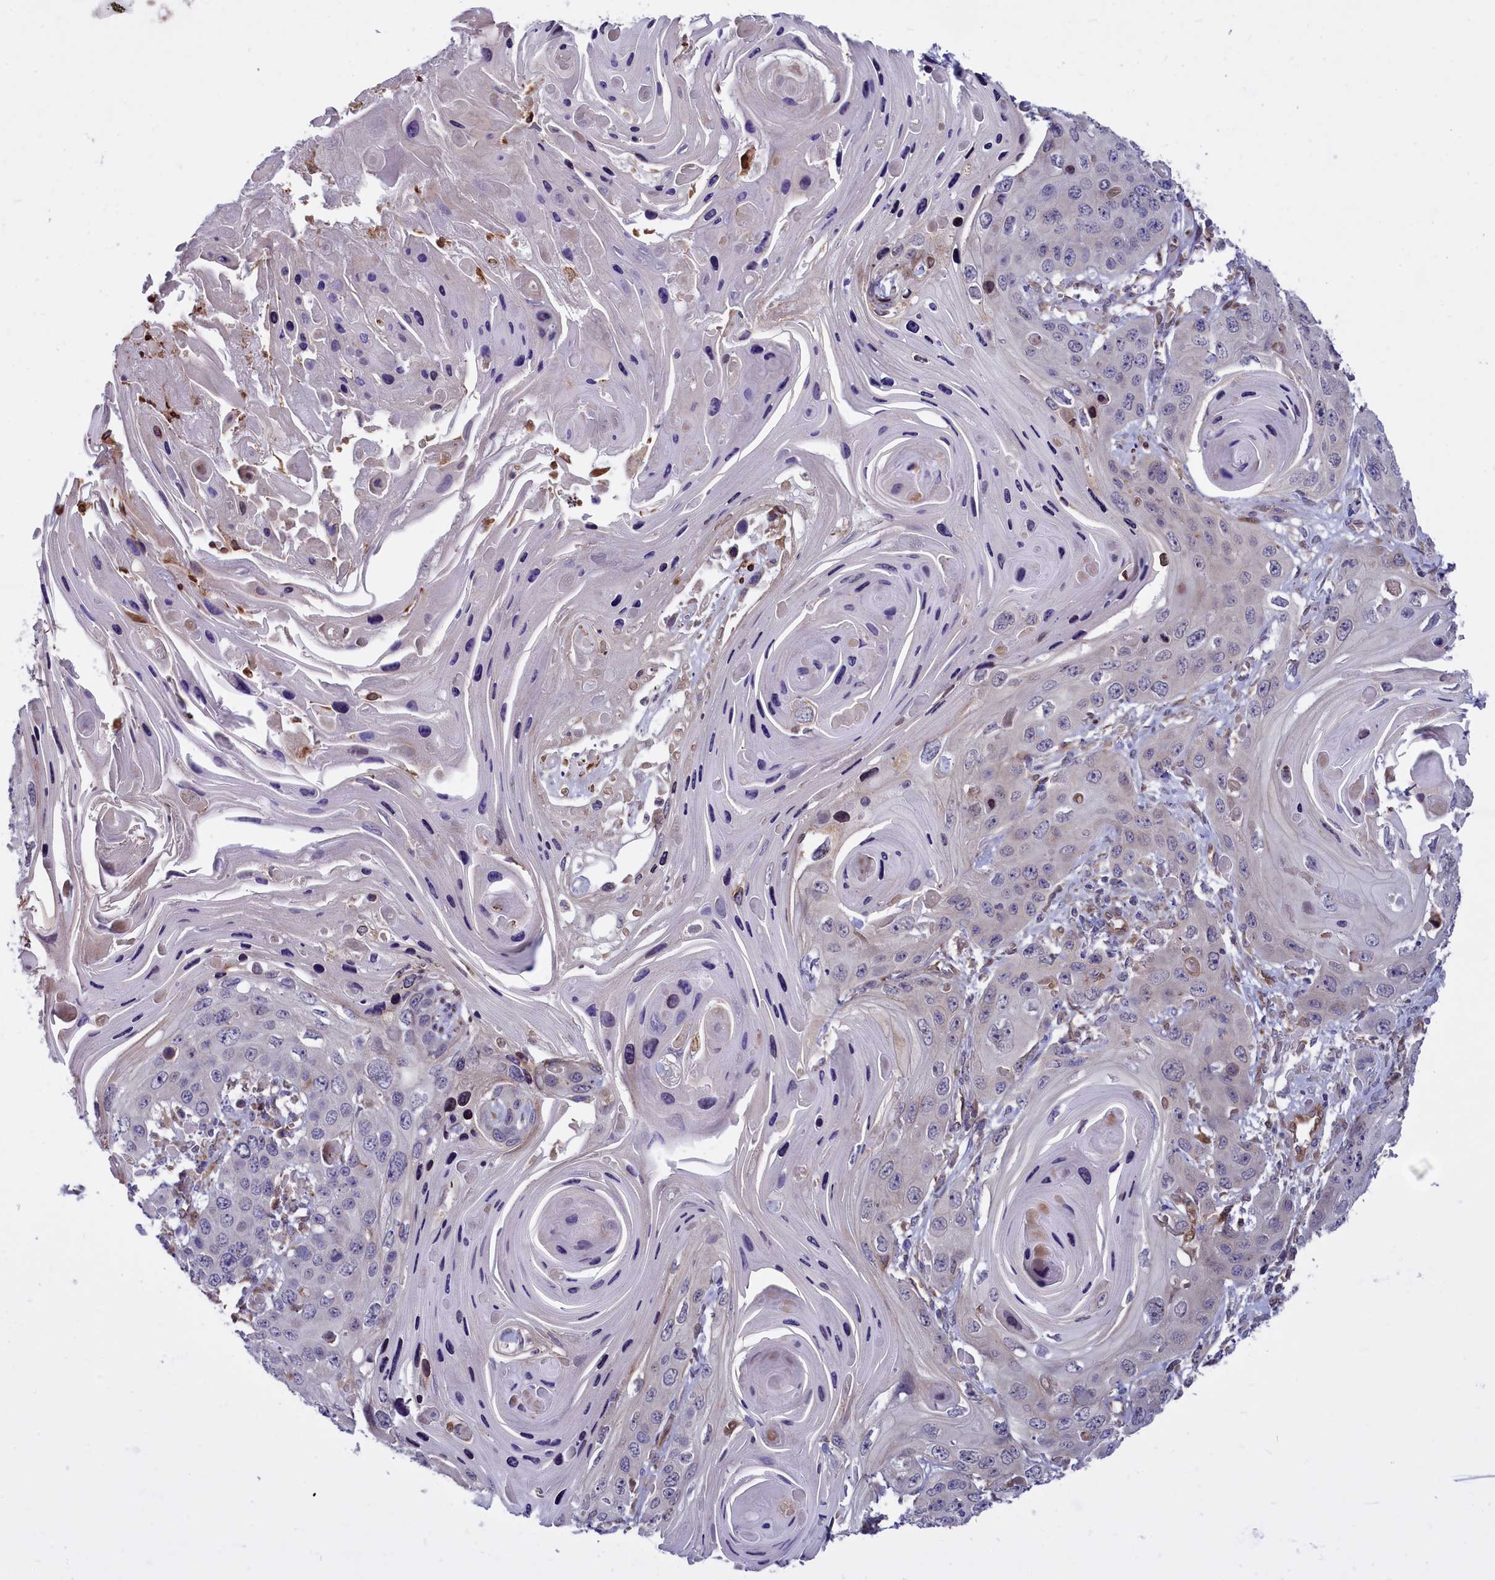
{"staining": {"intensity": "negative", "quantity": "none", "location": "none"}, "tissue": "skin cancer", "cell_type": "Tumor cells", "image_type": "cancer", "snomed": [{"axis": "morphology", "description": "Squamous cell carcinoma, NOS"}, {"axis": "topography", "description": "Skin"}], "caption": "Histopathology image shows no protein staining in tumor cells of skin squamous cell carcinoma tissue. (Stains: DAB (3,3'-diaminobenzidine) immunohistochemistry with hematoxylin counter stain, Microscopy: brightfield microscopy at high magnification).", "gene": "RAPGEF4", "patient": {"sex": "male", "age": 55}}